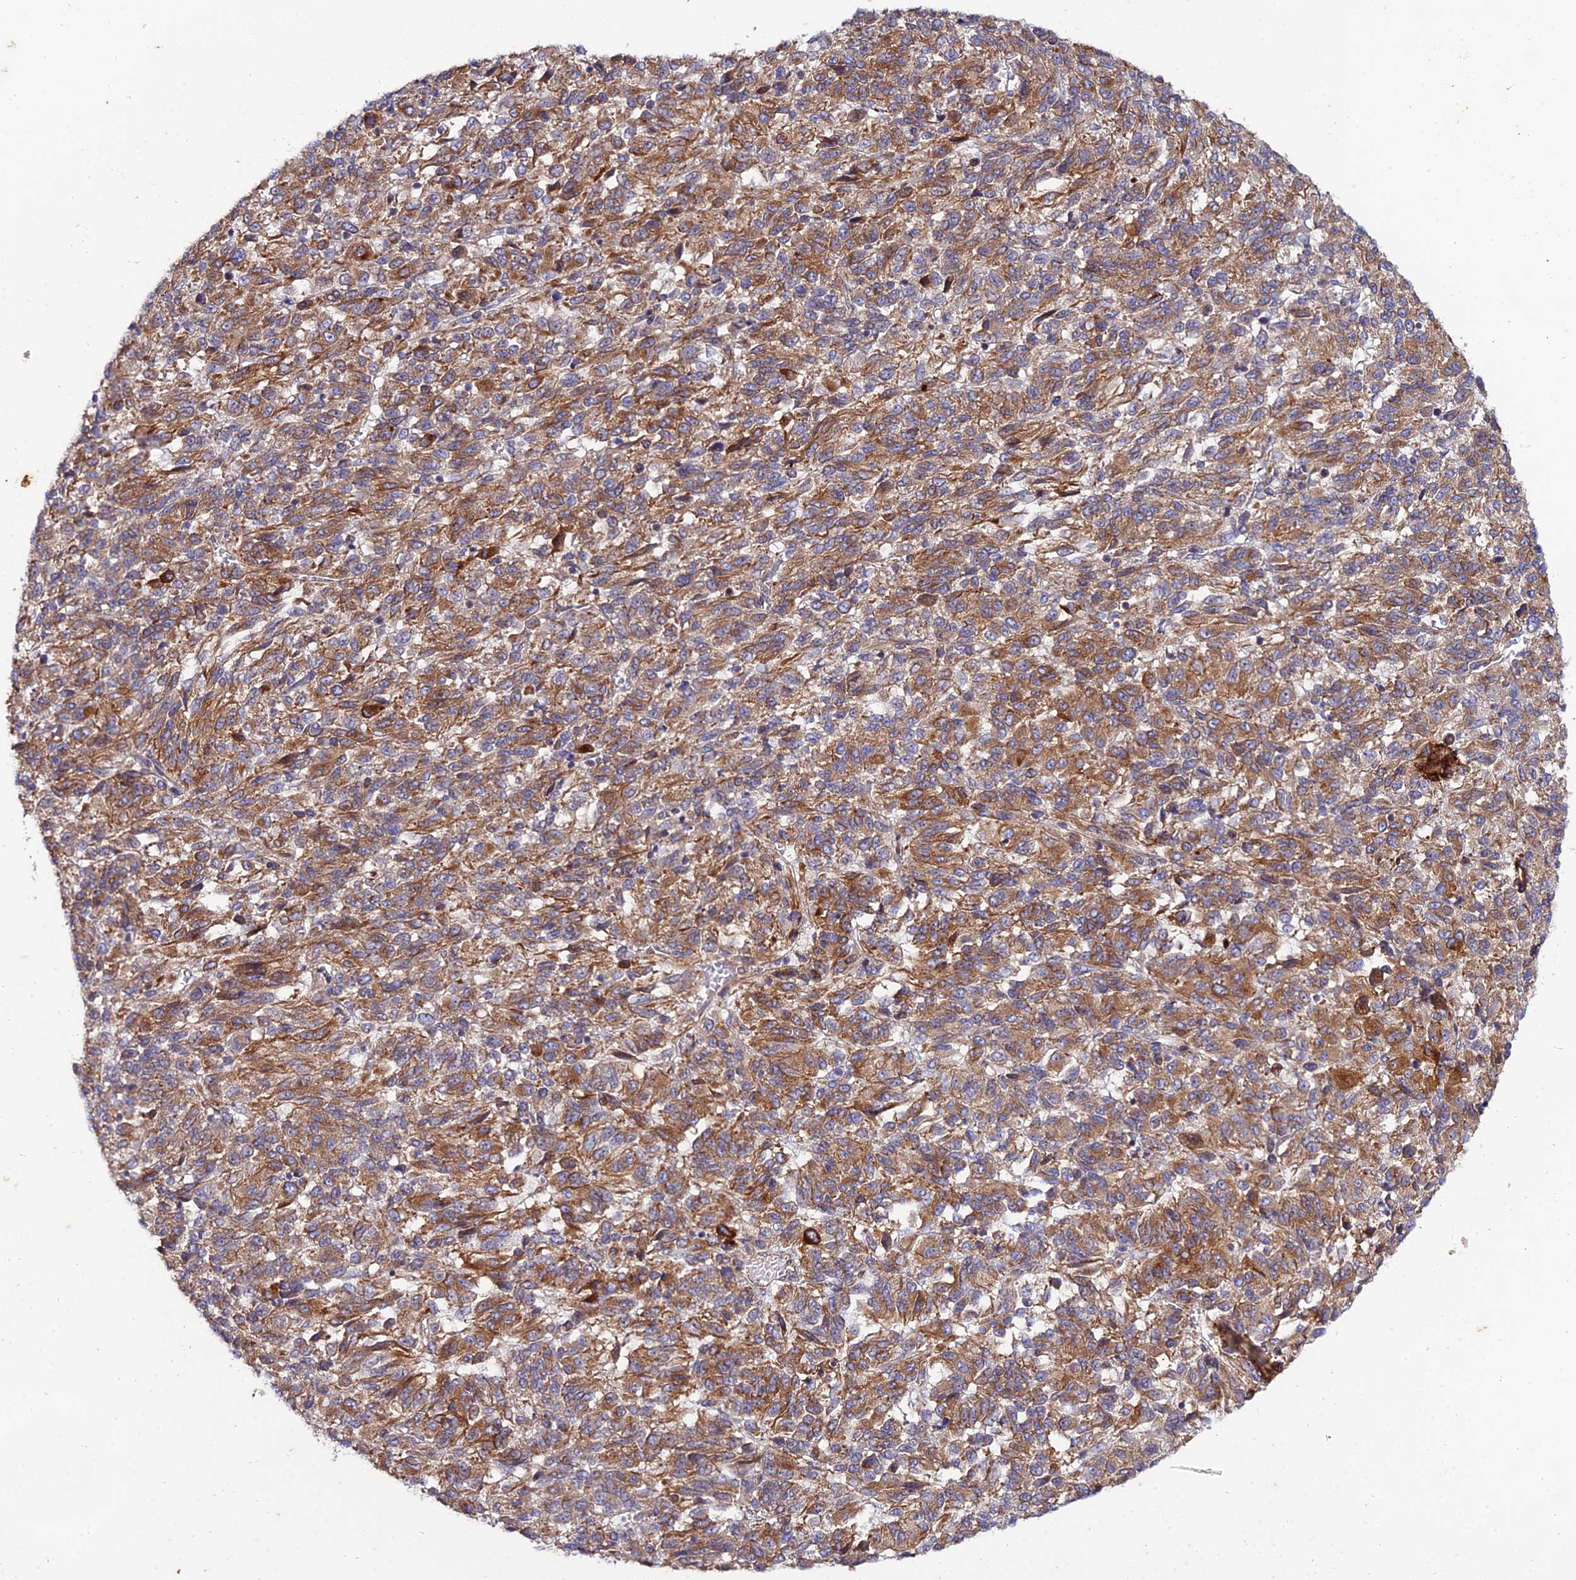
{"staining": {"intensity": "moderate", "quantity": ">75%", "location": "cytoplasmic/membranous"}, "tissue": "melanoma", "cell_type": "Tumor cells", "image_type": "cancer", "snomed": [{"axis": "morphology", "description": "Malignant melanoma, Metastatic site"}, {"axis": "topography", "description": "Lung"}], "caption": "There is medium levels of moderate cytoplasmic/membranous staining in tumor cells of malignant melanoma (metastatic site), as demonstrated by immunohistochemical staining (brown color).", "gene": "ARL6IP1", "patient": {"sex": "male", "age": 64}}